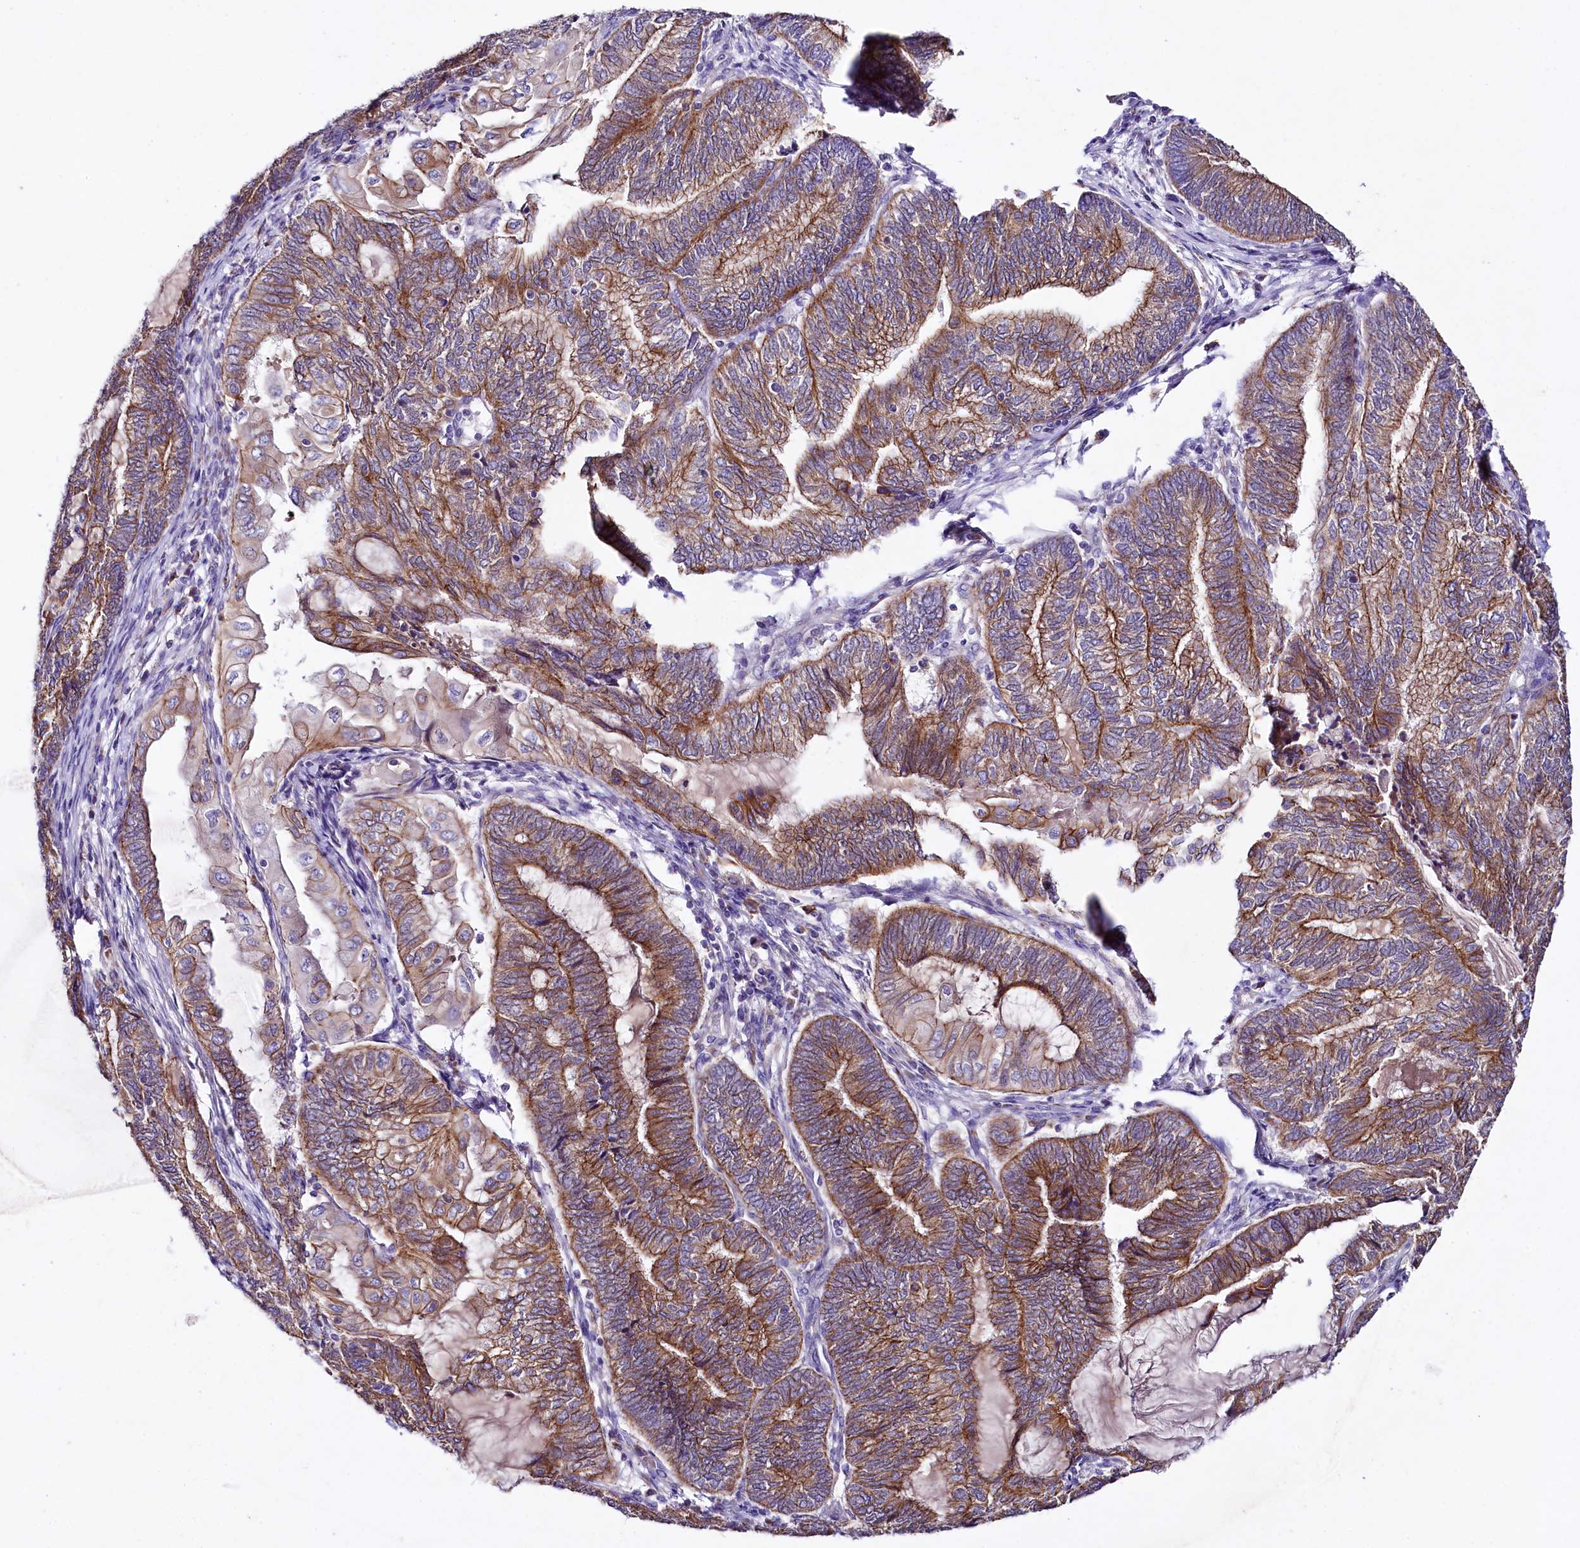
{"staining": {"intensity": "strong", "quantity": "25%-75%", "location": "cytoplasmic/membranous"}, "tissue": "endometrial cancer", "cell_type": "Tumor cells", "image_type": "cancer", "snomed": [{"axis": "morphology", "description": "Adenocarcinoma, NOS"}, {"axis": "topography", "description": "Uterus"}, {"axis": "topography", "description": "Endometrium"}], "caption": "Protein expression analysis of human endometrial cancer (adenocarcinoma) reveals strong cytoplasmic/membranous positivity in about 25%-75% of tumor cells. The staining was performed using DAB (3,3'-diaminobenzidine), with brown indicating positive protein expression. Nuclei are stained blue with hematoxylin.", "gene": "SACM1L", "patient": {"sex": "female", "age": 70}}